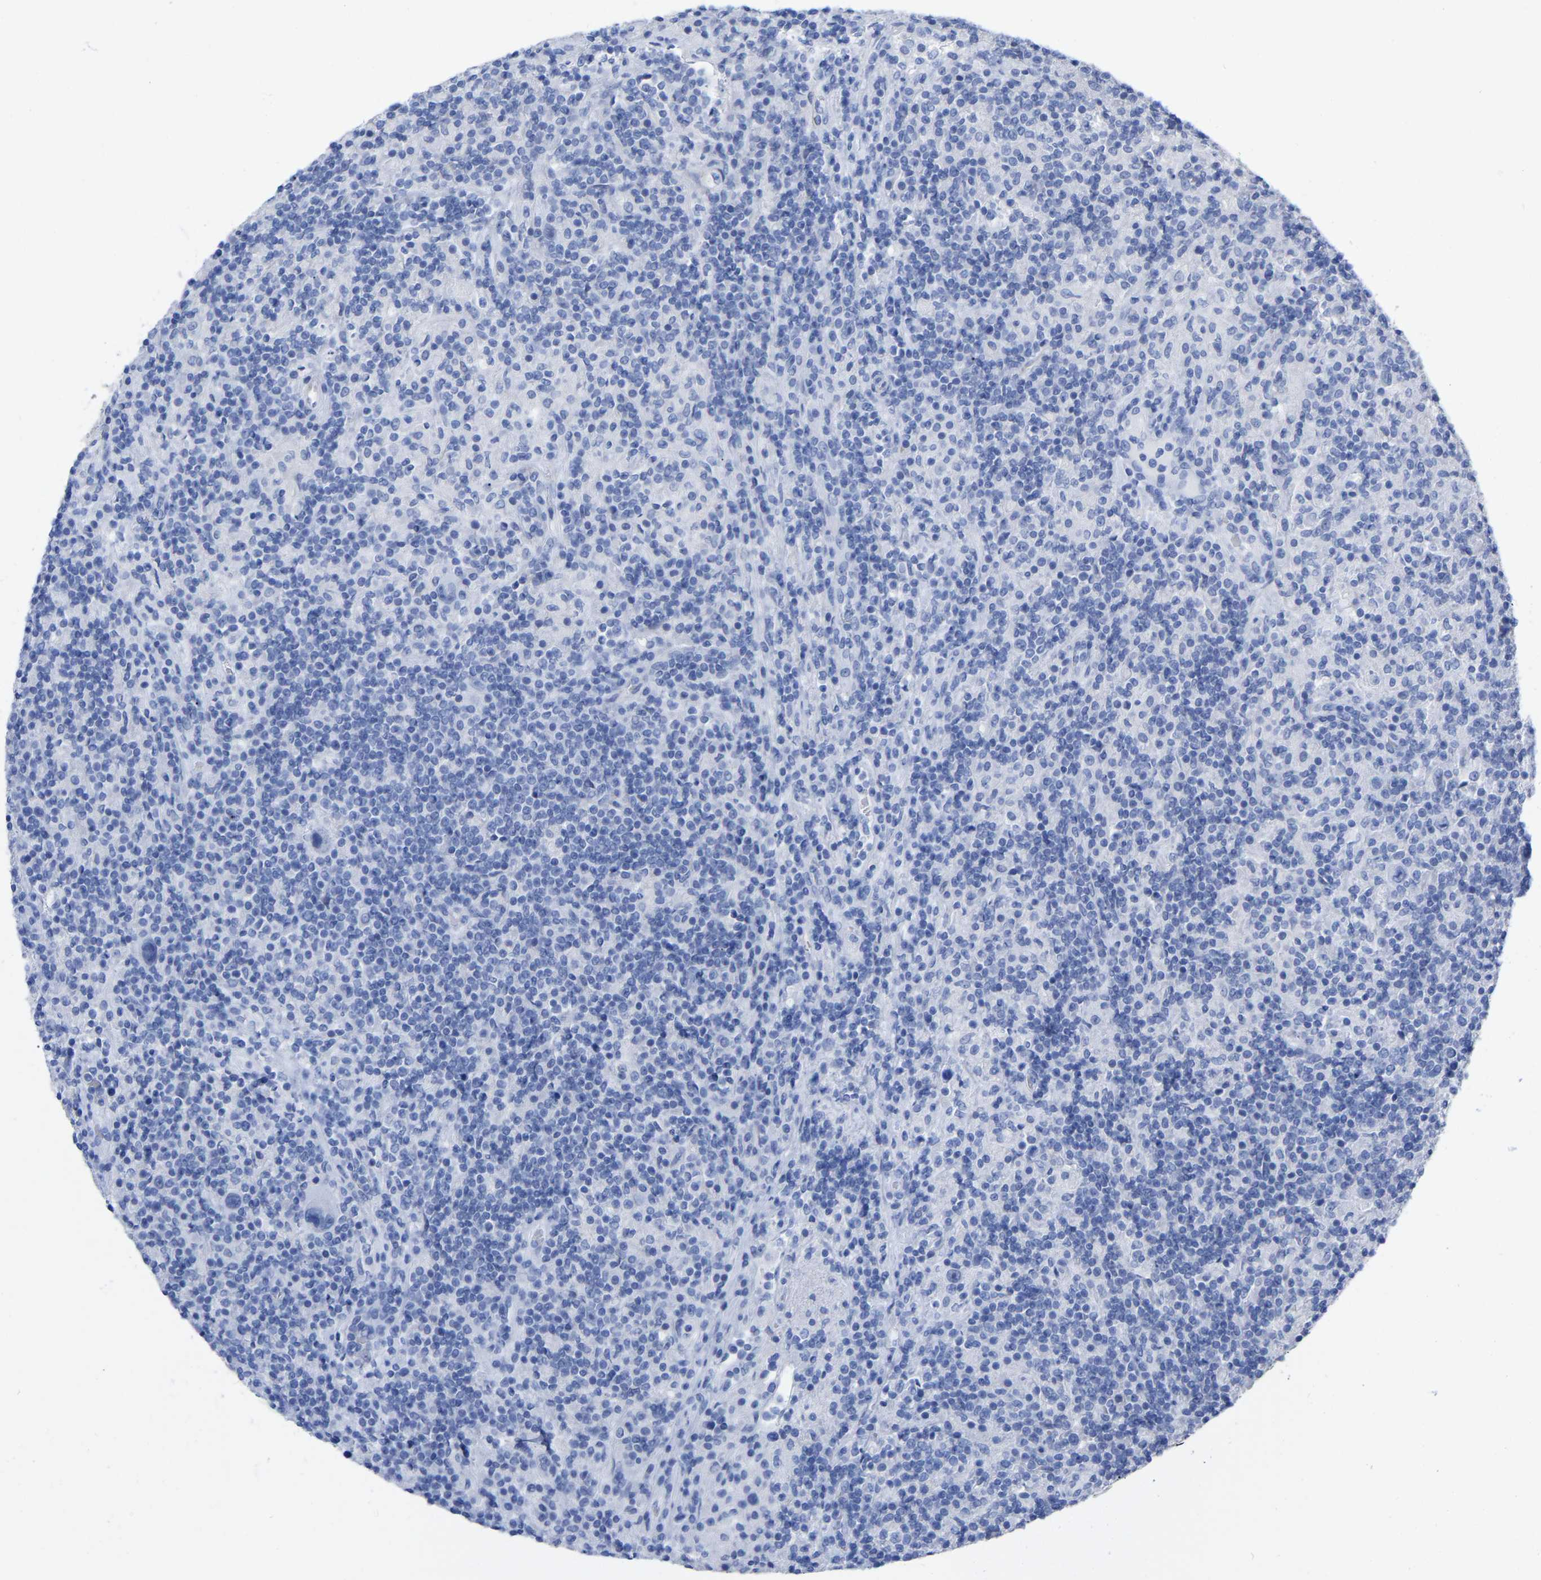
{"staining": {"intensity": "negative", "quantity": "none", "location": "none"}, "tissue": "lymphoma", "cell_type": "Tumor cells", "image_type": "cancer", "snomed": [{"axis": "morphology", "description": "Hodgkin's disease, NOS"}, {"axis": "topography", "description": "Lymph node"}], "caption": "This histopathology image is of Hodgkin's disease stained with immunohistochemistry (IHC) to label a protein in brown with the nuclei are counter-stained blue. There is no staining in tumor cells. (DAB (3,3'-diaminobenzidine) IHC with hematoxylin counter stain).", "gene": "HAPLN1", "patient": {"sex": "male", "age": 70}}